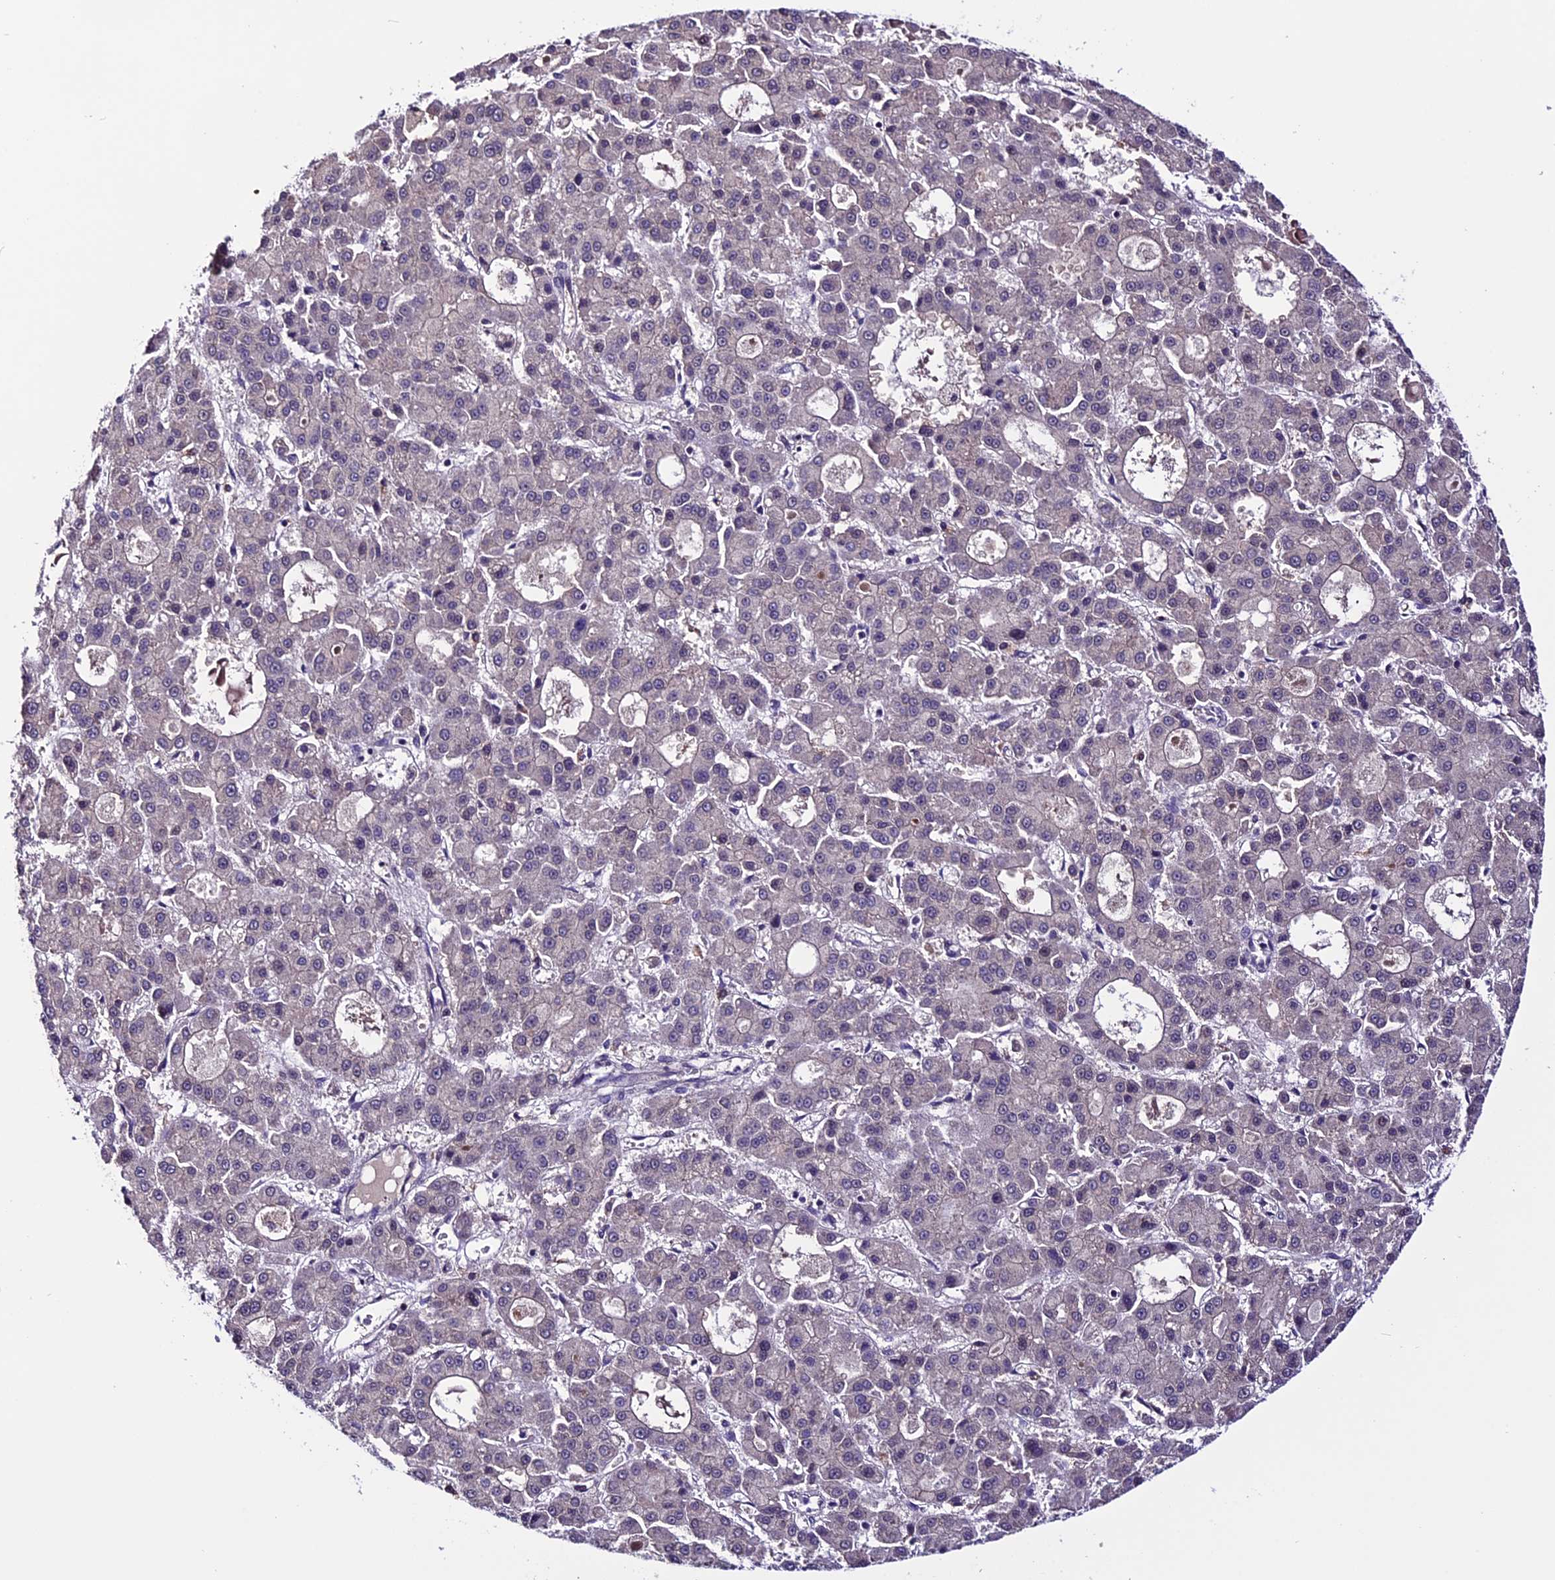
{"staining": {"intensity": "negative", "quantity": "none", "location": "none"}, "tissue": "liver cancer", "cell_type": "Tumor cells", "image_type": "cancer", "snomed": [{"axis": "morphology", "description": "Carcinoma, Hepatocellular, NOS"}, {"axis": "topography", "description": "Liver"}], "caption": "High magnification brightfield microscopy of hepatocellular carcinoma (liver) stained with DAB (3,3'-diaminobenzidine) (brown) and counterstained with hematoxylin (blue): tumor cells show no significant positivity.", "gene": "XKR7", "patient": {"sex": "male", "age": 70}}